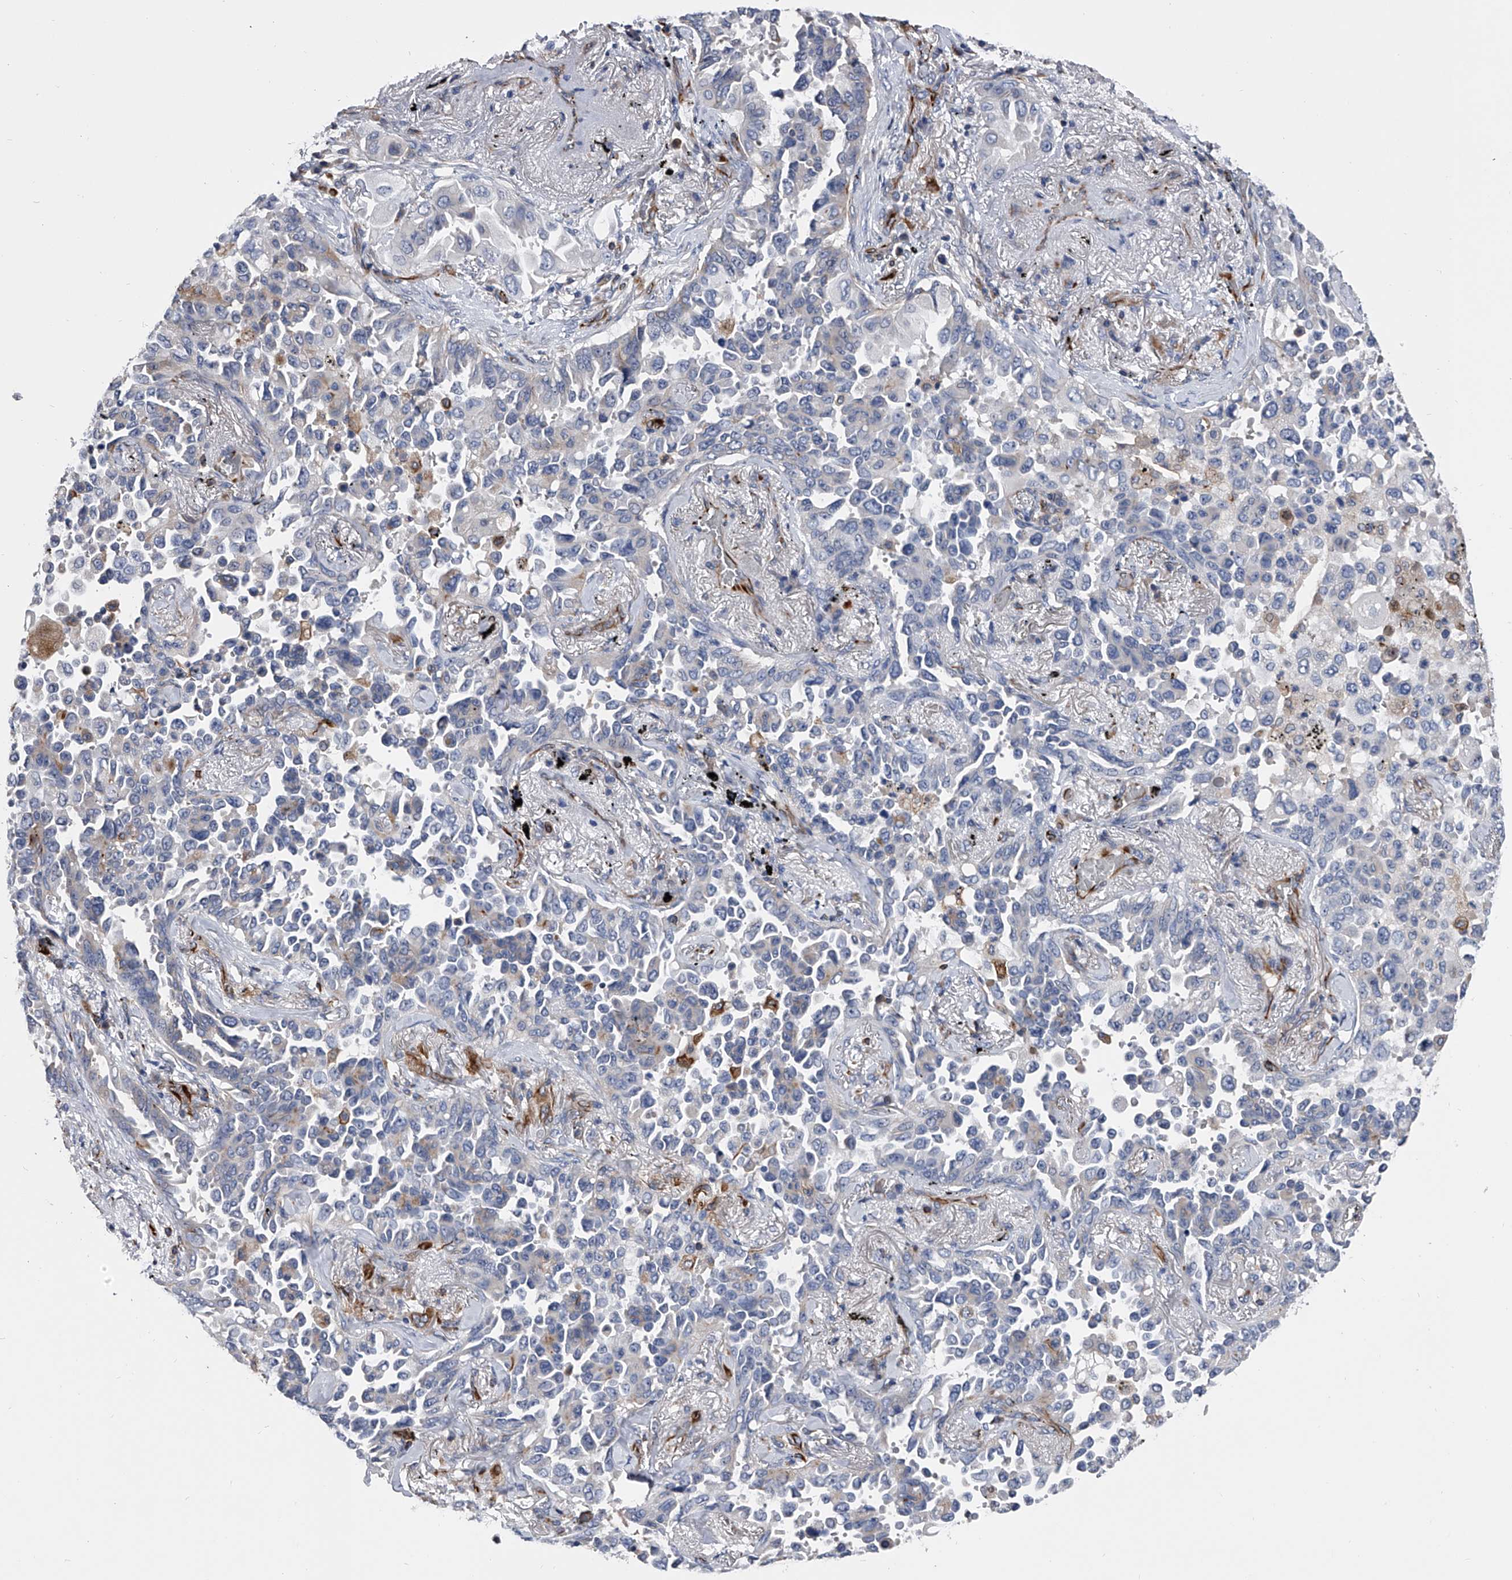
{"staining": {"intensity": "negative", "quantity": "none", "location": "none"}, "tissue": "lung cancer", "cell_type": "Tumor cells", "image_type": "cancer", "snomed": [{"axis": "morphology", "description": "Adenocarcinoma, NOS"}, {"axis": "topography", "description": "Lung"}], "caption": "Immunohistochemistry photomicrograph of human lung cancer stained for a protein (brown), which demonstrates no staining in tumor cells. (Brightfield microscopy of DAB immunohistochemistry (IHC) at high magnification).", "gene": "EFCAB7", "patient": {"sex": "female", "age": 67}}